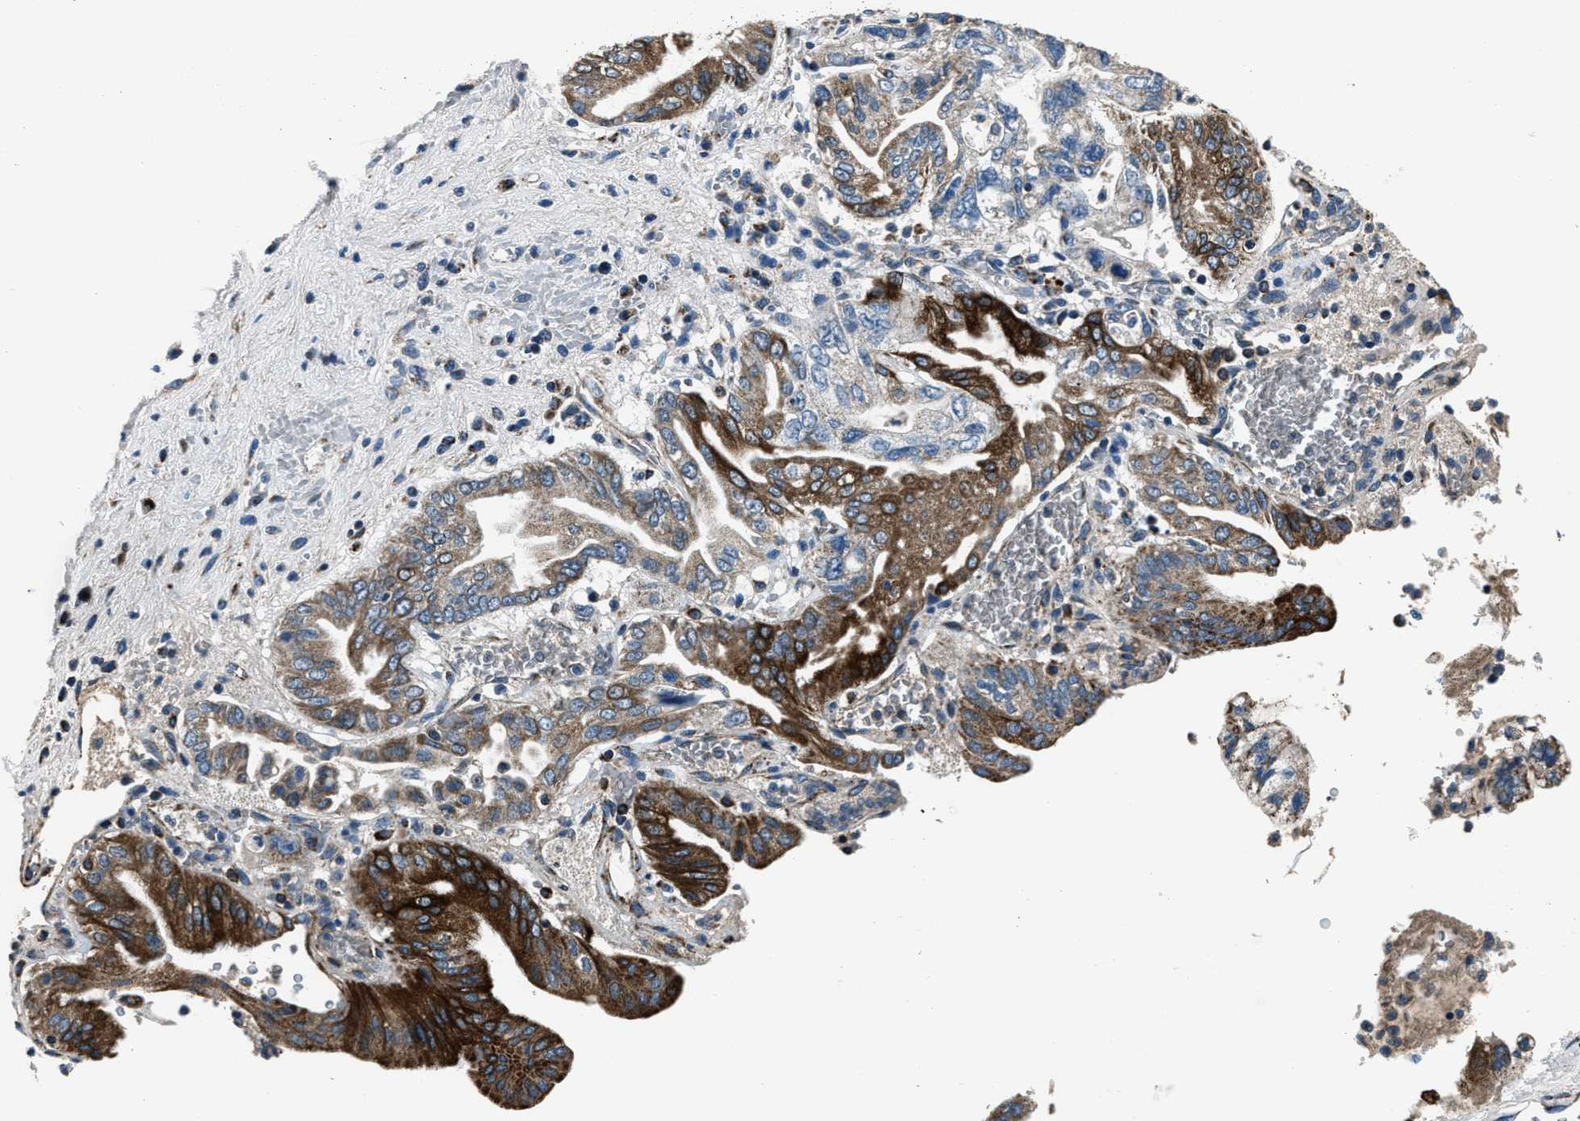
{"staining": {"intensity": "strong", "quantity": "25%-75%", "location": "cytoplasmic/membranous"}, "tissue": "pancreatic cancer", "cell_type": "Tumor cells", "image_type": "cancer", "snomed": [{"axis": "morphology", "description": "Adenocarcinoma, NOS"}, {"axis": "topography", "description": "Pancreas"}], "caption": "Immunohistochemical staining of human pancreatic cancer reveals strong cytoplasmic/membranous protein expression in about 25%-75% of tumor cells.", "gene": "OGDH", "patient": {"sex": "female", "age": 73}}